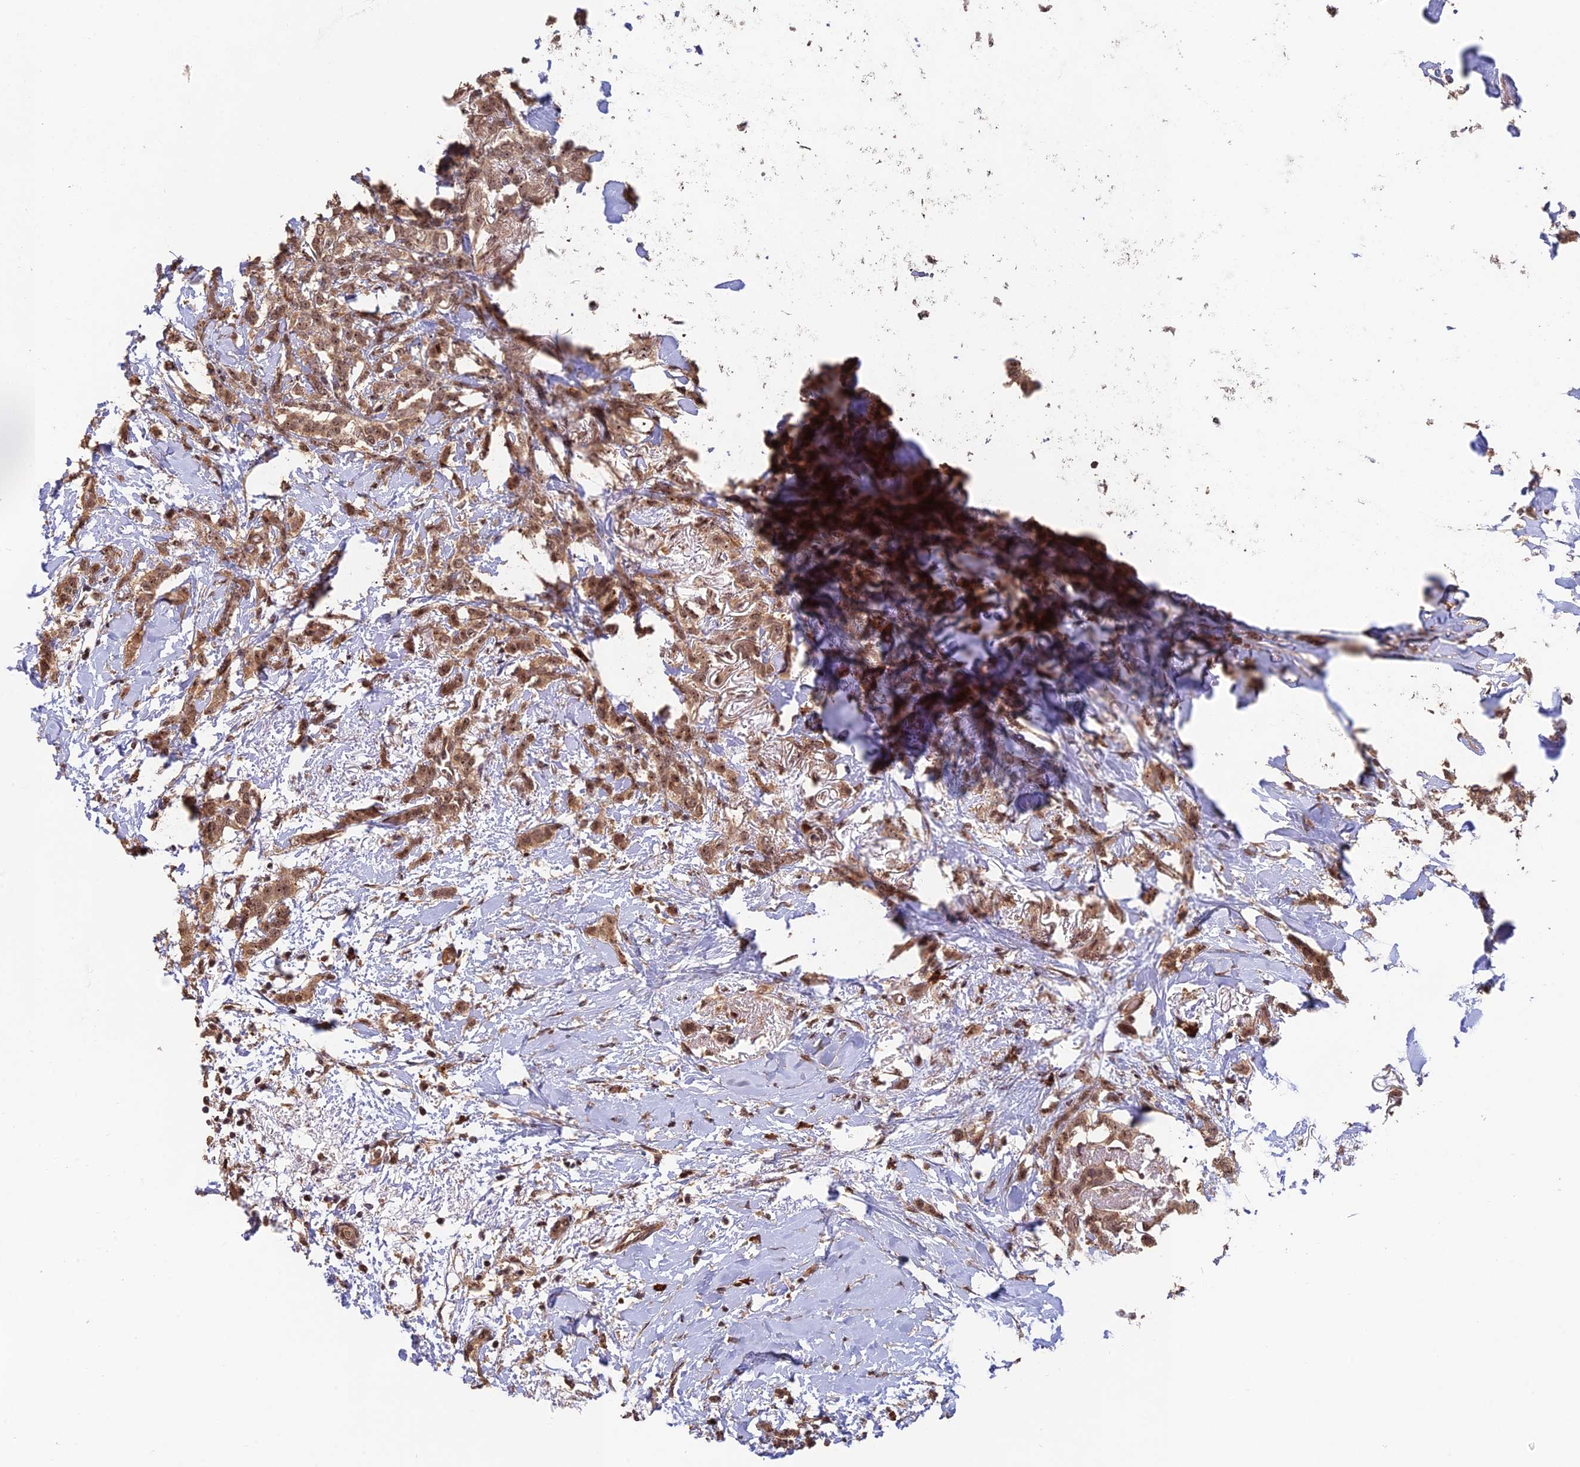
{"staining": {"intensity": "moderate", "quantity": ">75%", "location": "cytoplasmic/membranous,nuclear"}, "tissue": "breast cancer", "cell_type": "Tumor cells", "image_type": "cancer", "snomed": [{"axis": "morphology", "description": "Duct carcinoma"}, {"axis": "topography", "description": "Breast"}], "caption": "High-power microscopy captured an immunohistochemistry histopathology image of breast cancer, revealing moderate cytoplasmic/membranous and nuclear staining in about >75% of tumor cells.", "gene": "OSBPL1A", "patient": {"sex": "female", "age": 72}}